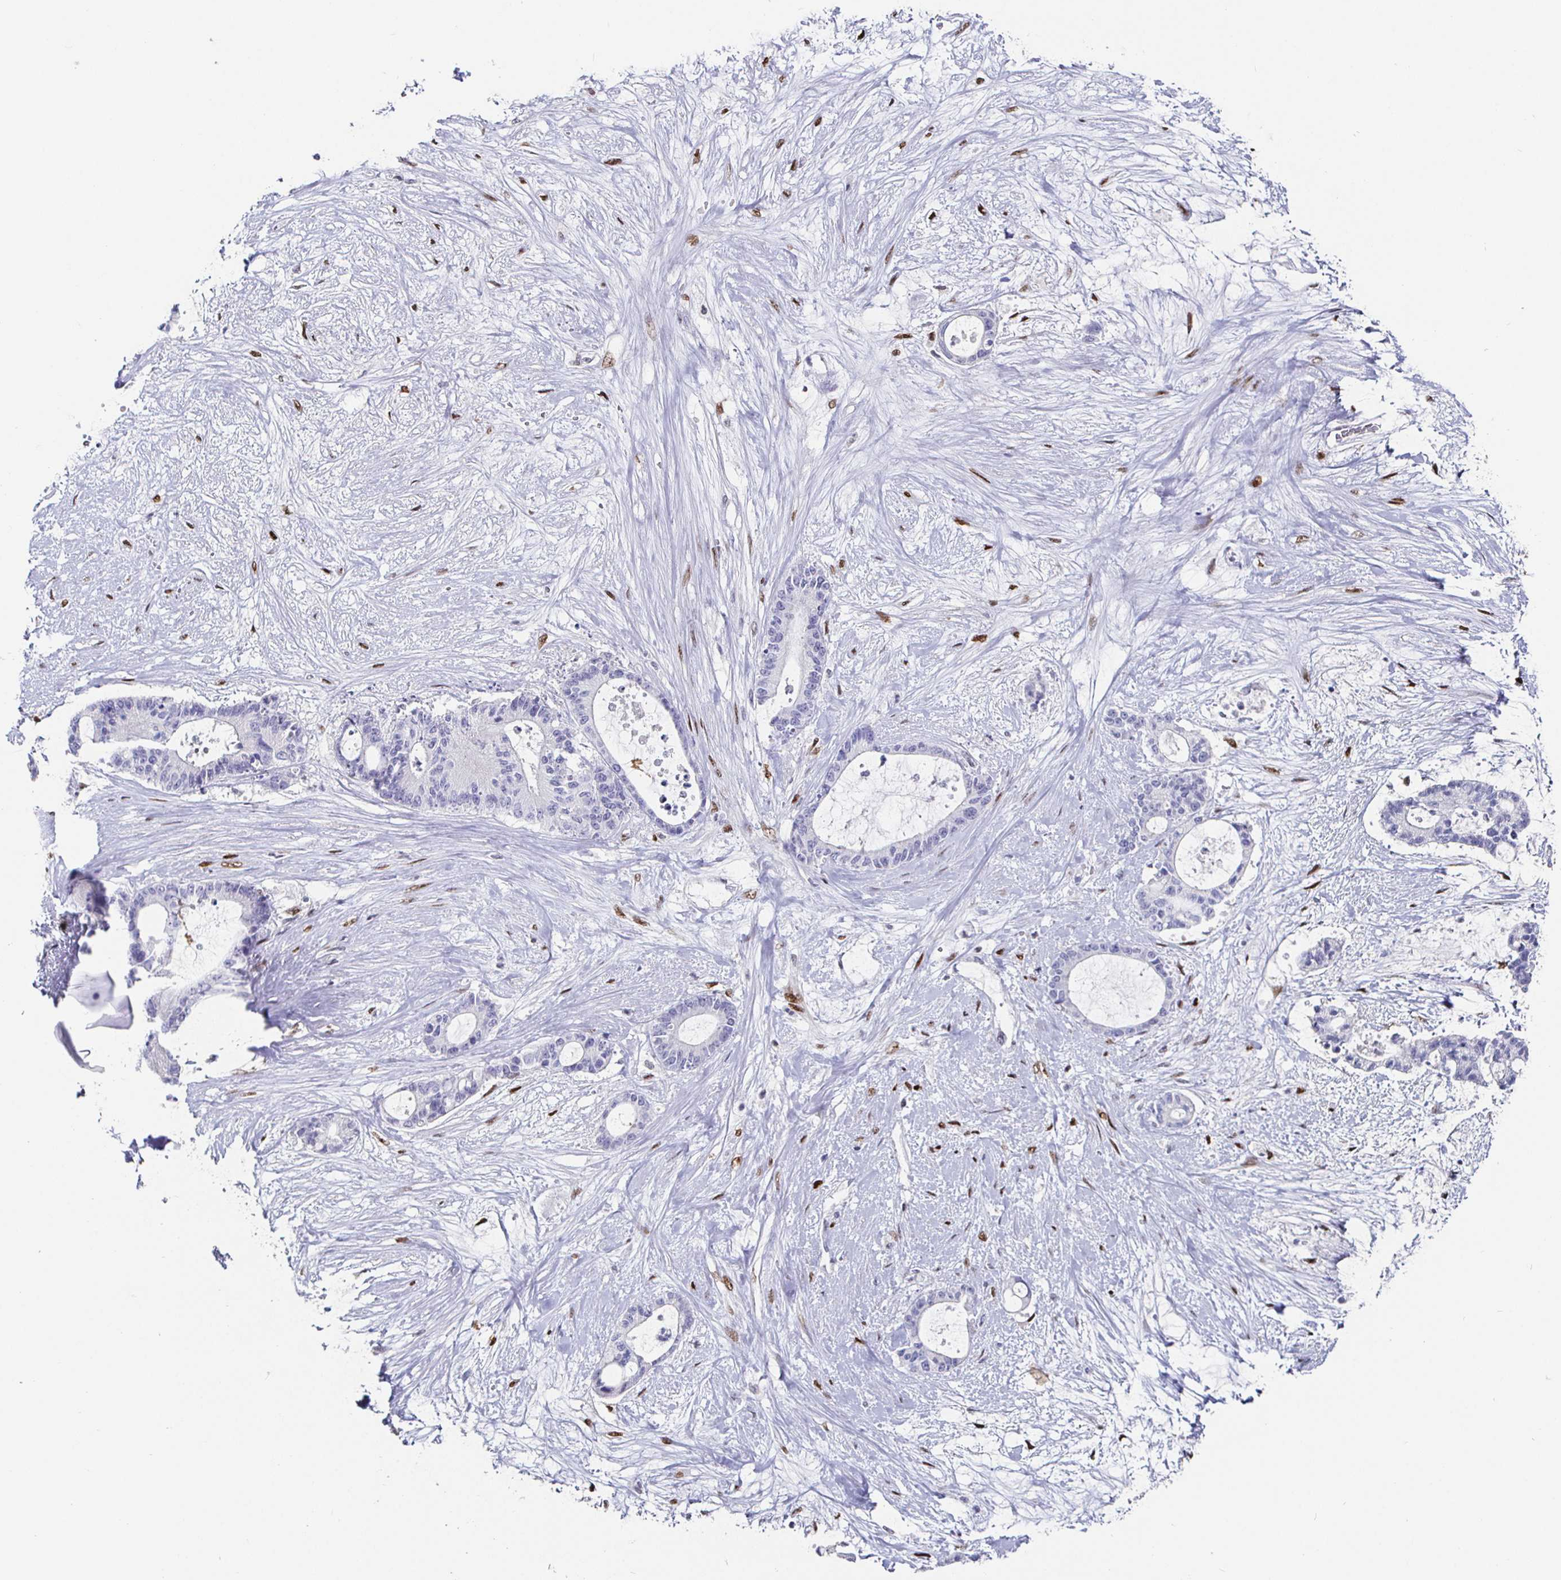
{"staining": {"intensity": "negative", "quantity": "none", "location": "none"}, "tissue": "liver cancer", "cell_type": "Tumor cells", "image_type": "cancer", "snomed": [{"axis": "morphology", "description": "Normal tissue, NOS"}, {"axis": "morphology", "description": "Cholangiocarcinoma"}, {"axis": "topography", "description": "Liver"}, {"axis": "topography", "description": "Peripheral nerve tissue"}], "caption": "Immunohistochemical staining of human liver cholangiocarcinoma reveals no significant expression in tumor cells.", "gene": "RUNX2", "patient": {"sex": "female", "age": 73}}